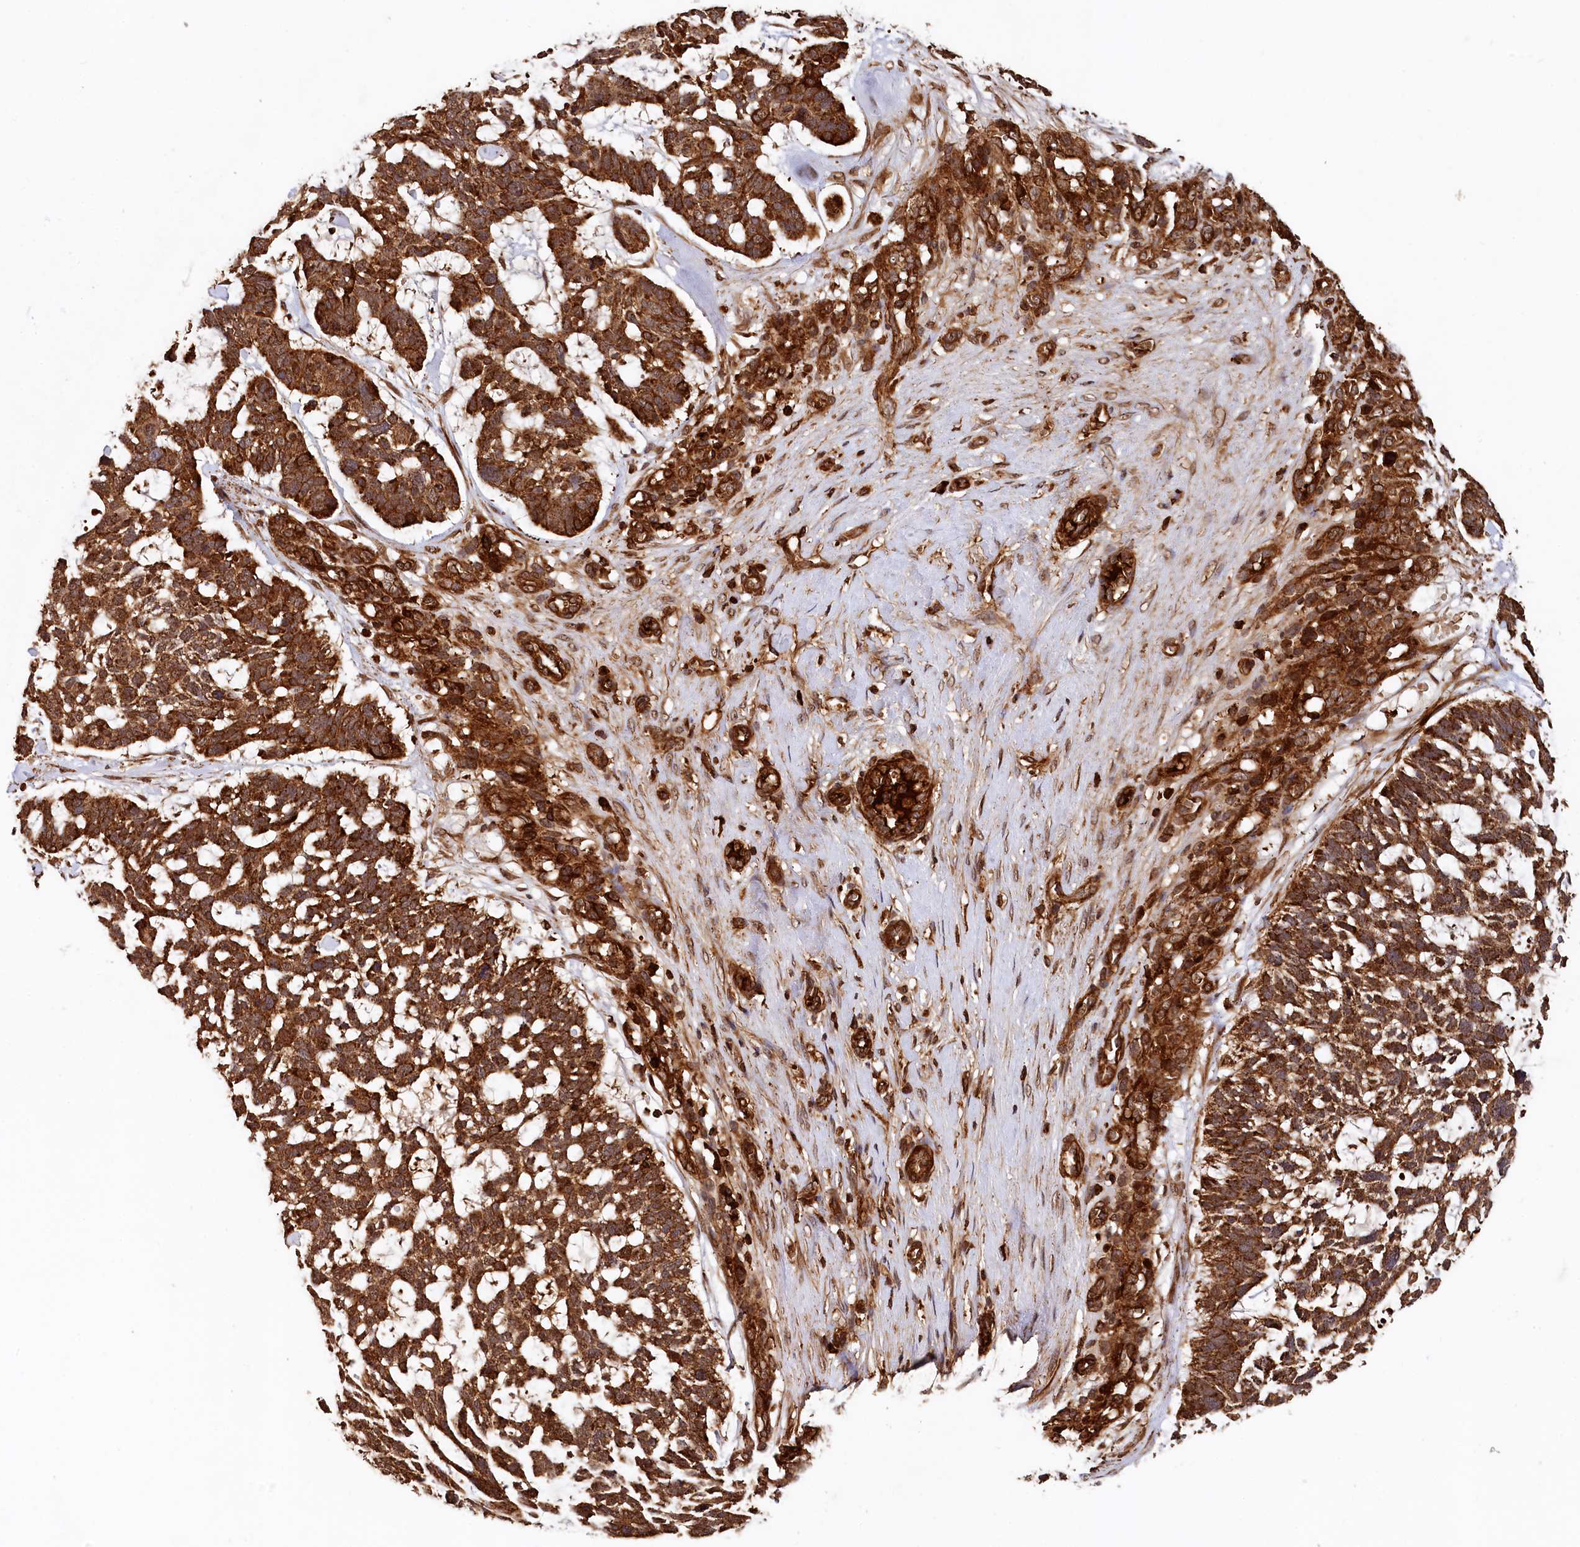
{"staining": {"intensity": "moderate", "quantity": ">75%", "location": "cytoplasmic/membranous"}, "tissue": "skin cancer", "cell_type": "Tumor cells", "image_type": "cancer", "snomed": [{"axis": "morphology", "description": "Basal cell carcinoma"}, {"axis": "topography", "description": "Skin"}], "caption": "The histopathology image displays immunohistochemical staining of skin cancer. There is moderate cytoplasmic/membranous expression is present in about >75% of tumor cells.", "gene": "STUB1", "patient": {"sex": "male", "age": 88}}